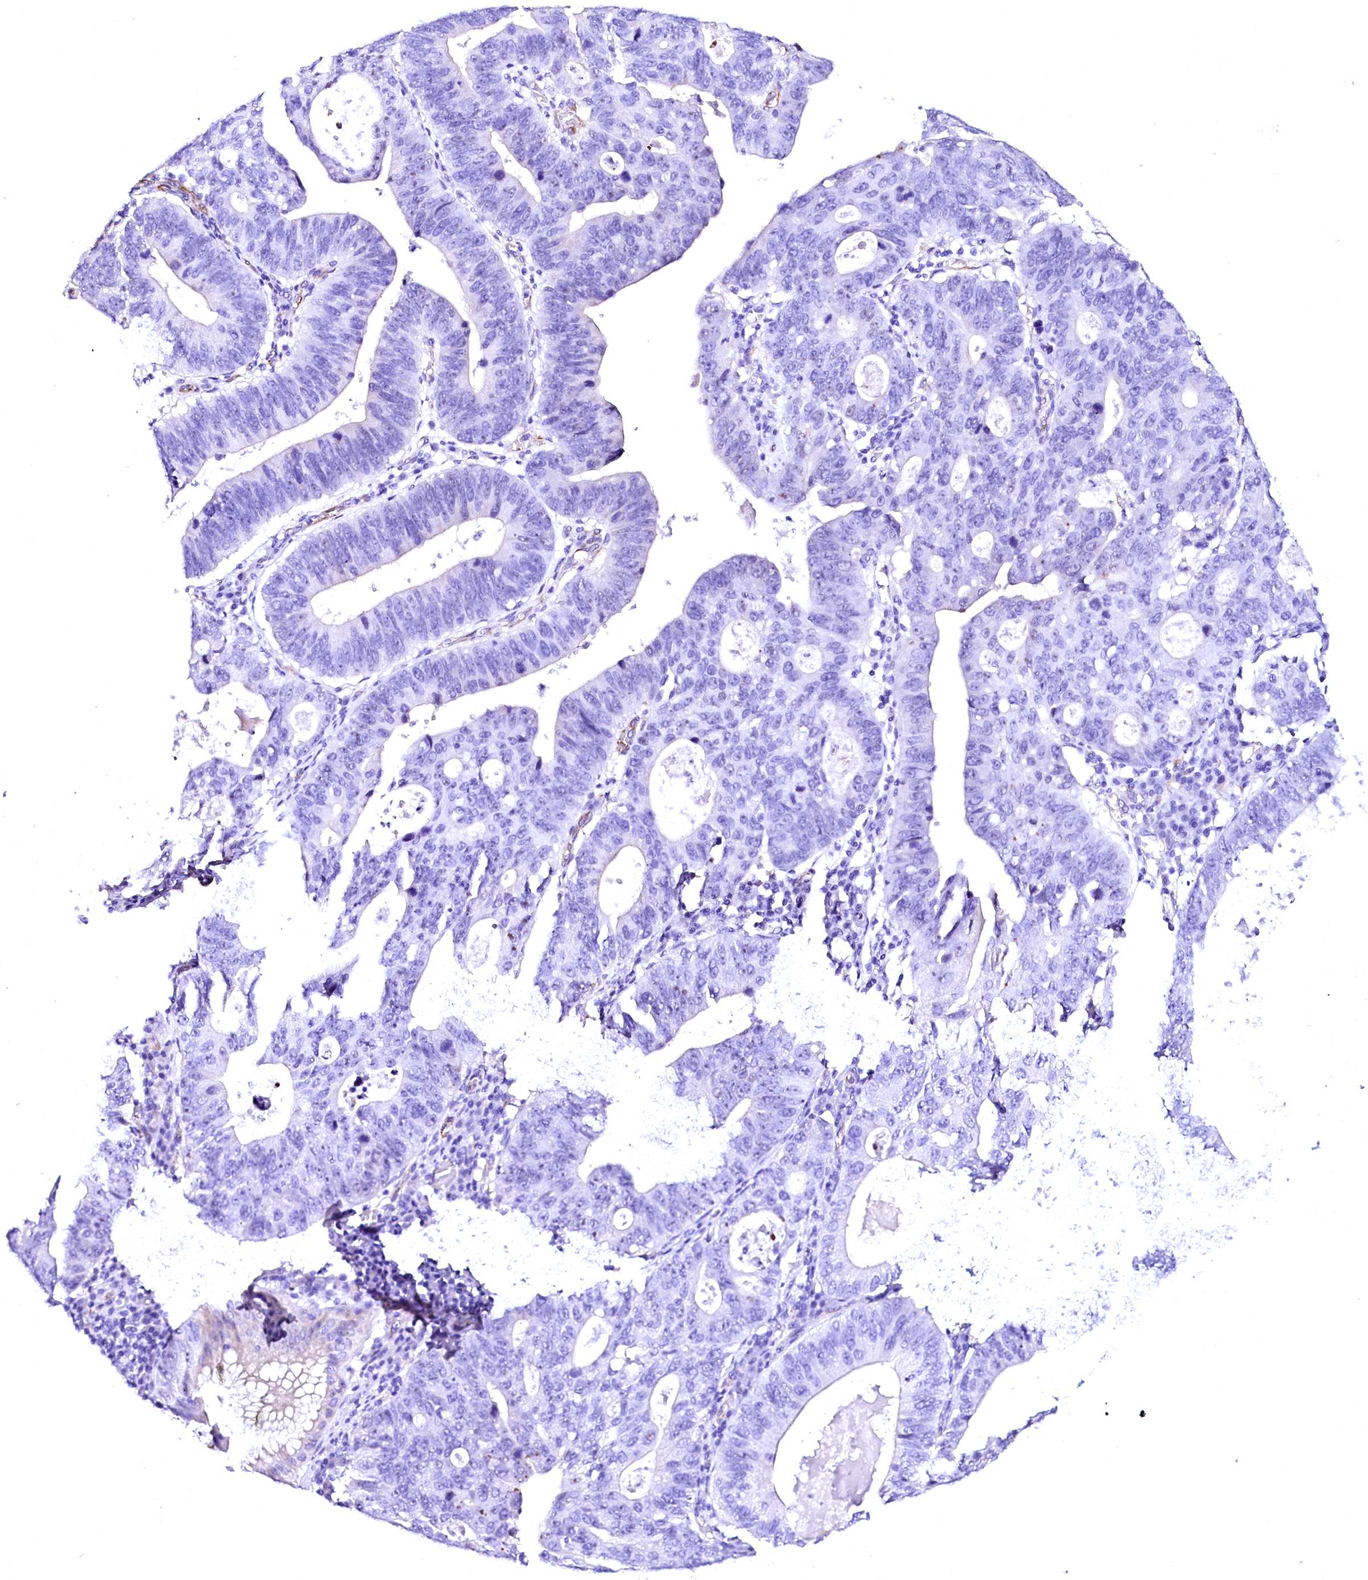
{"staining": {"intensity": "negative", "quantity": "none", "location": "none"}, "tissue": "stomach cancer", "cell_type": "Tumor cells", "image_type": "cancer", "snomed": [{"axis": "morphology", "description": "Adenocarcinoma, NOS"}, {"axis": "topography", "description": "Stomach"}], "caption": "Tumor cells show no significant protein staining in stomach adenocarcinoma.", "gene": "SFR1", "patient": {"sex": "male", "age": 59}}